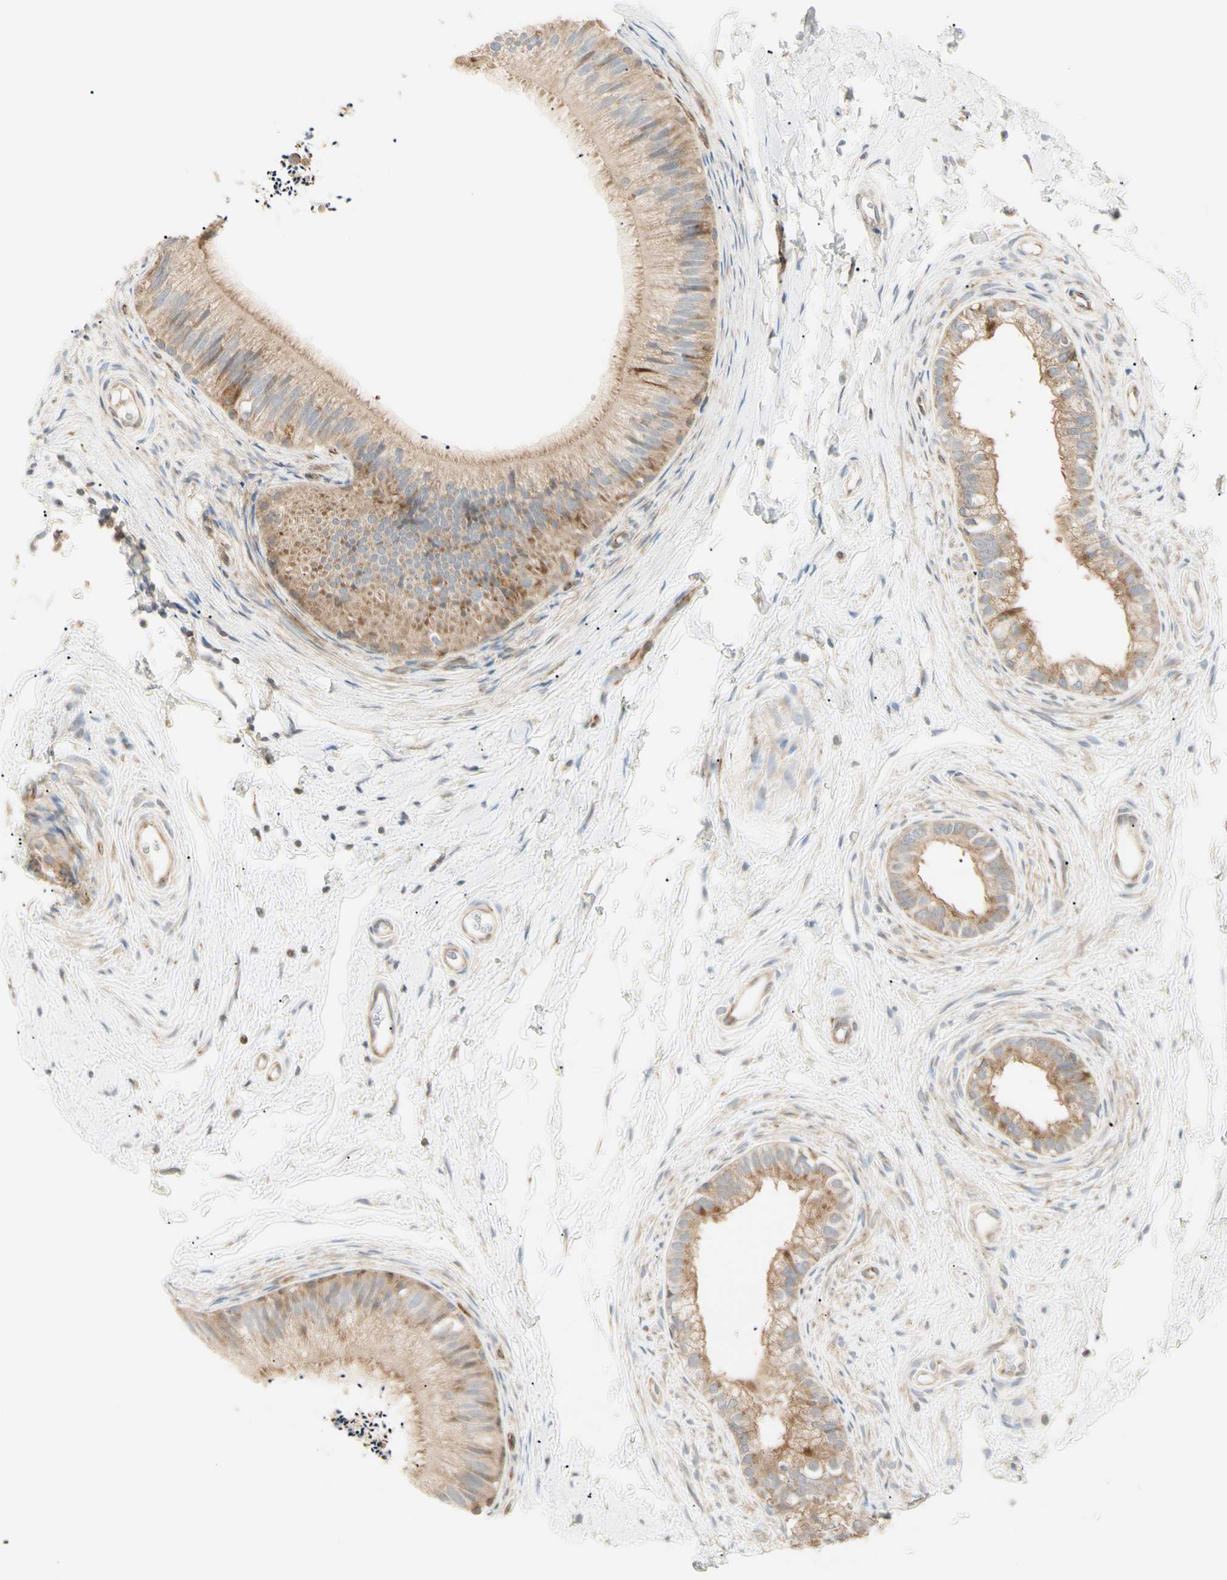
{"staining": {"intensity": "moderate", "quantity": ">75%", "location": "cytoplasmic/membranous"}, "tissue": "epididymis", "cell_type": "Glandular cells", "image_type": "normal", "snomed": [{"axis": "morphology", "description": "Normal tissue, NOS"}, {"axis": "topography", "description": "Epididymis"}], "caption": "Epididymis stained with immunohistochemistry (IHC) reveals moderate cytoplasmic/membranous positivity in approximately >75% of glandular cells.", "gene": "TBC1D10A", "patient": {"sex": "male", "age": 56}}